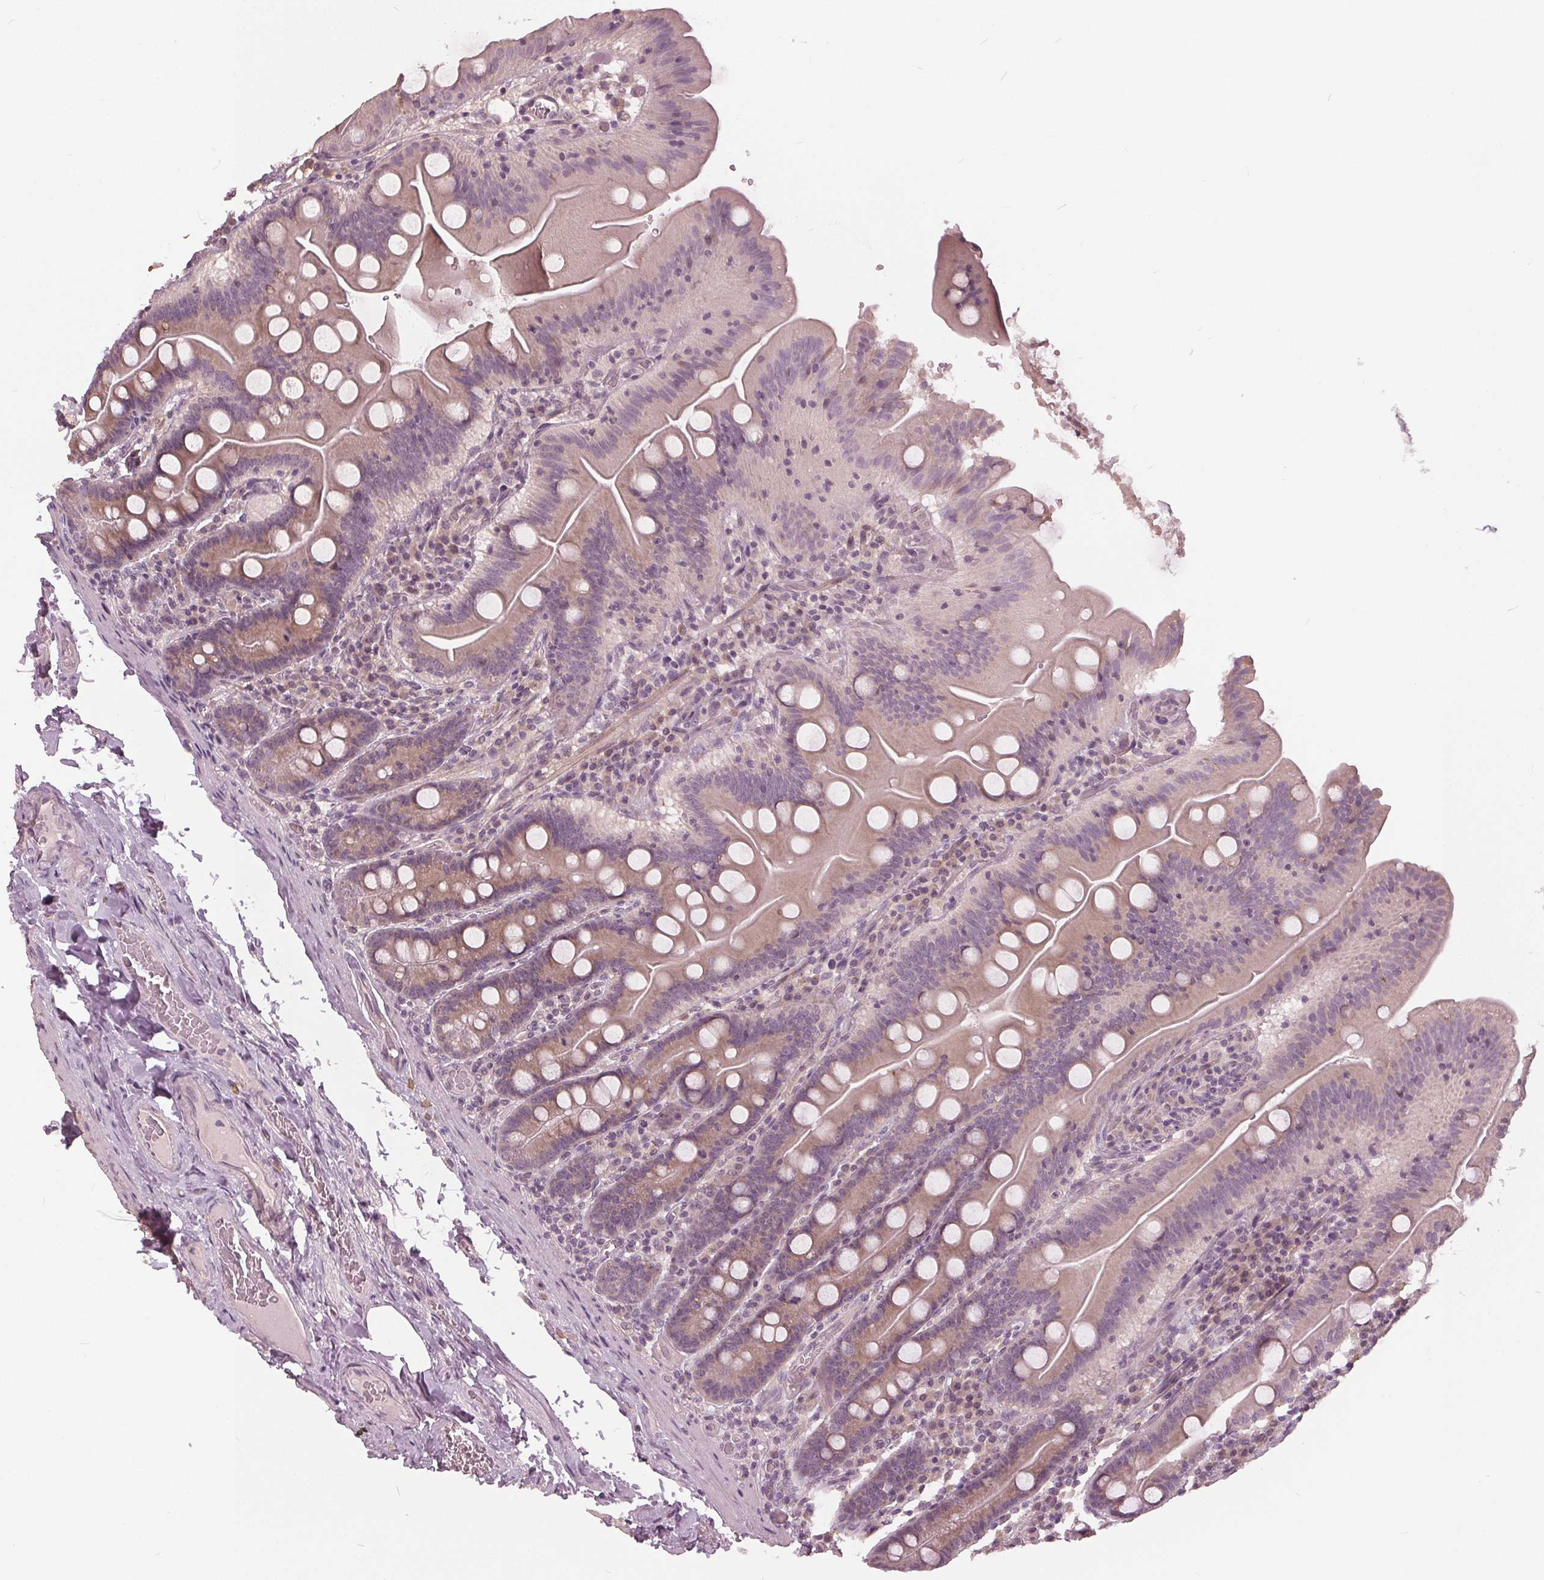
{"staining": {"intensity": "negative", "quantity": "none", "location": "none"}, "tissue": "small intestine", "cell_type": "Glandular cells", "image_type": "normal", "snomed": [{"axis": "morphology", "description": "Normal tissue, NOS"}, {"axis": "topography", "description": "Small intestine"}], "caption": "Immunohistochemistry of unremarkable small intestine demonstrates no positivity in glandular cells.", "gene": "KLK13", "patient": {"sex": "male", "age": 37}}